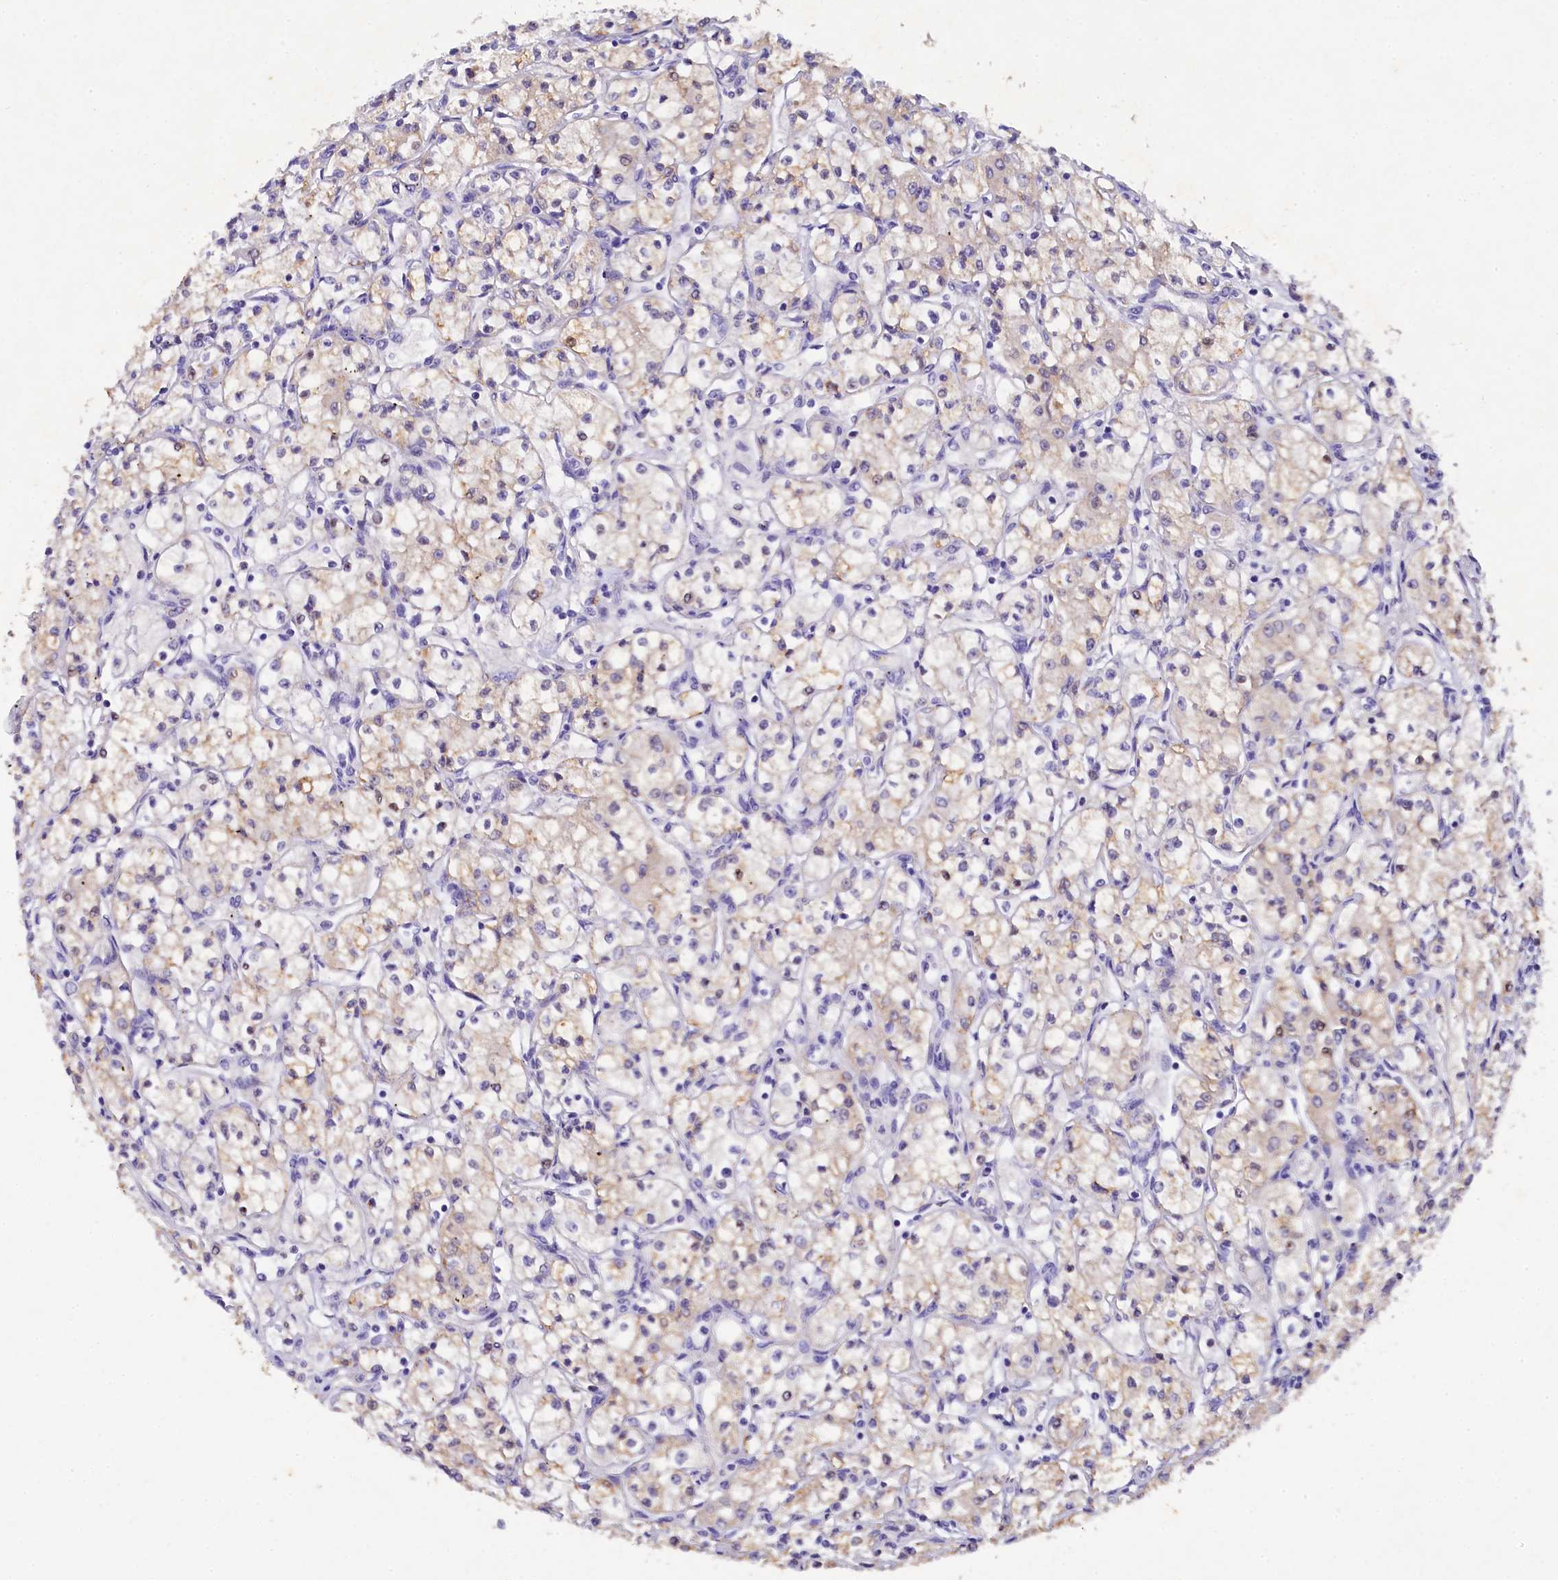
{"staining": {"intensity": "weak", "quantity": "<25%", "location": "cytoplasmic/membranous"}, "tissue": "renal cancer", "cell_type": "Tumor cells", "image_type": "cancer", "snomed": [{"axis": "morphology", "description": "Adenocarcinoma, NOS"}, {"axis": "topography", "description": "Kidney"}], "caption": "High power microscopy photomicrograph of an immunohistochemistry photomicrograph of renal adenocarcinoma, revealing no significant staining in tumor cells.", "gene": "TGDS", "patient": {"sex": "male", "age": 59}}